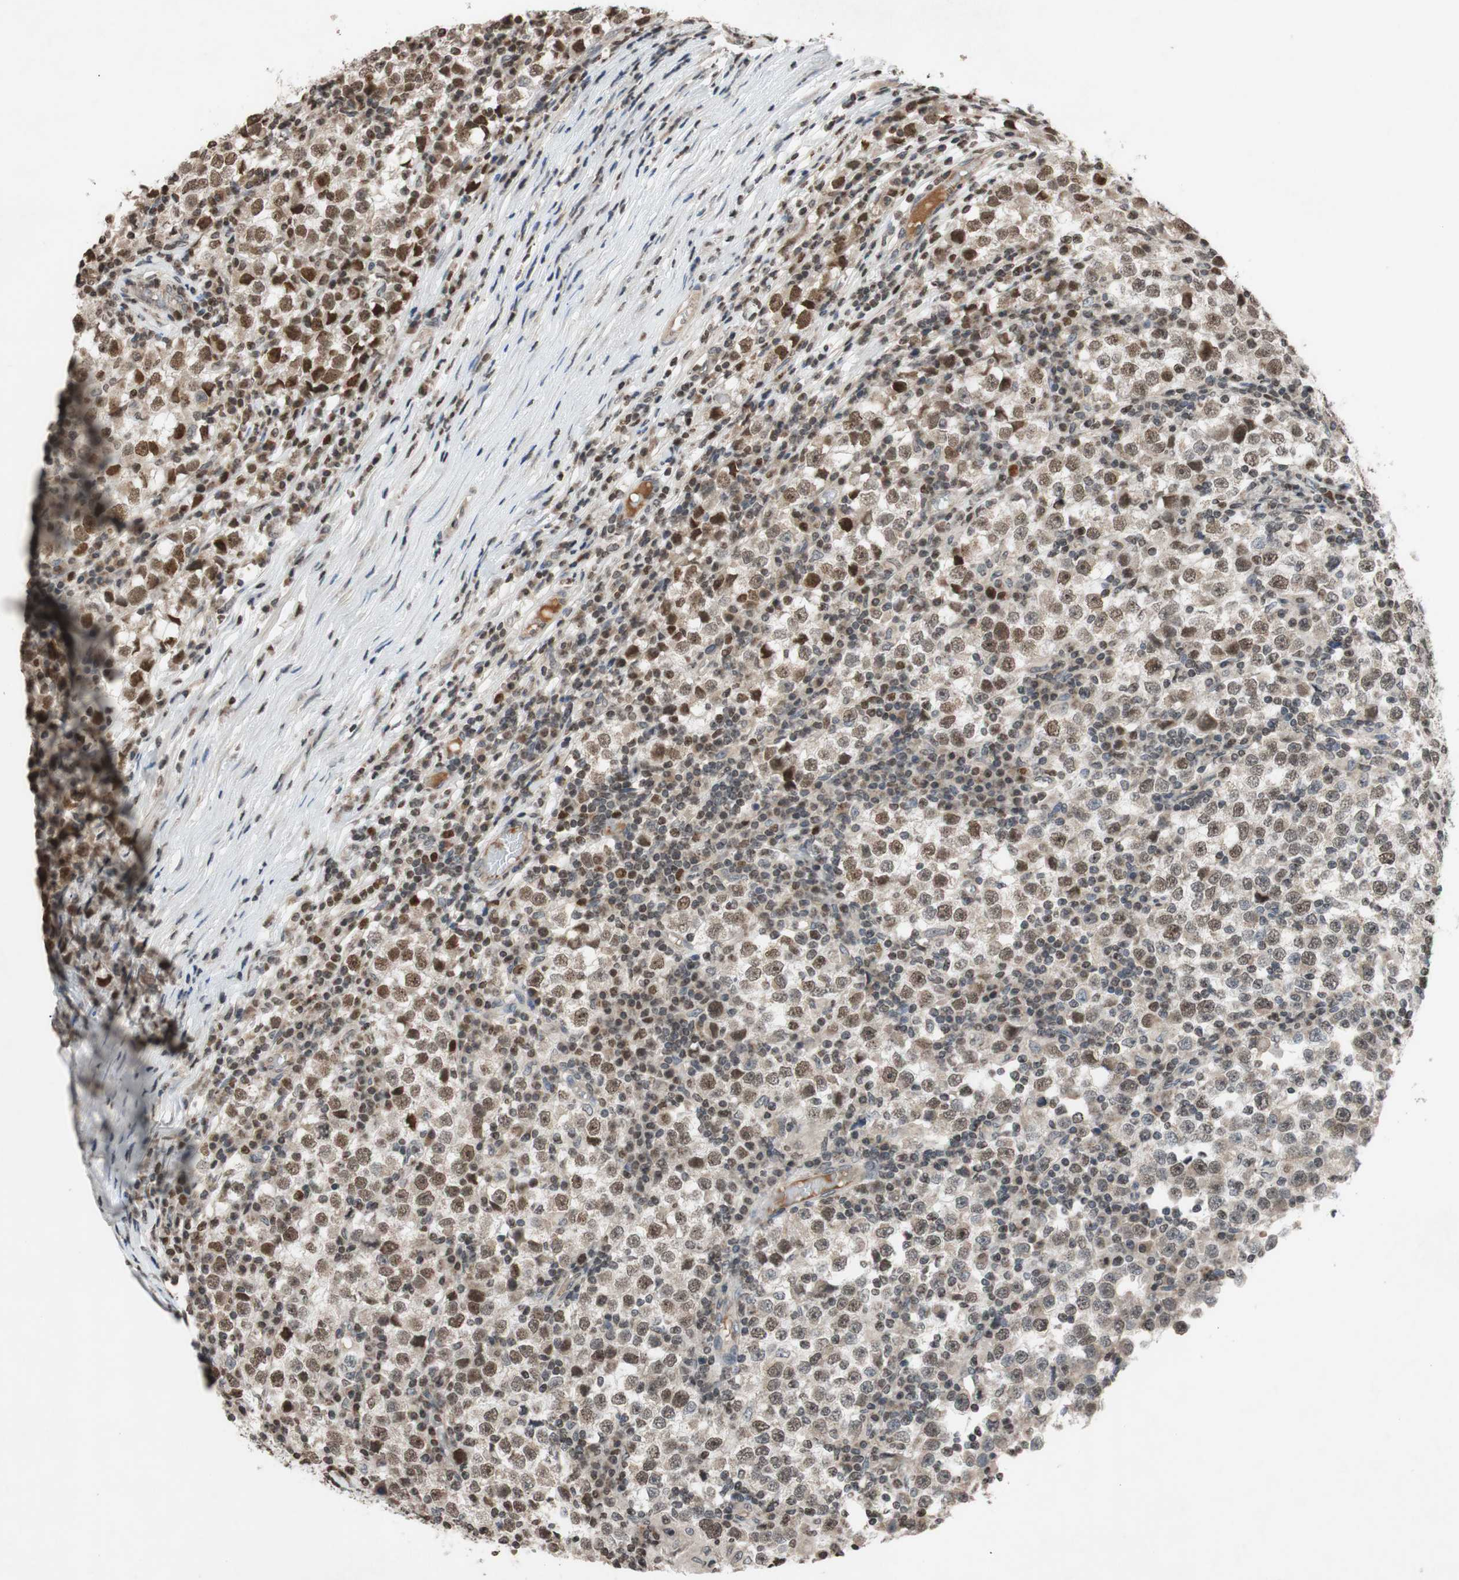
{"staining": {"intensity": "moderate", "quantity": ">75%", "location": "nuclear"}, "tissue": "testis cancer", "cell_type": "Tumor cells", "image_type": "cancer", "snomed": [{"axis": "morphology", "description": "Seminoma, NOS"}, {"axis": "topography", "description": "Testis"}], "caption": "This is a histology image of immunohistochemistry staining of testis cancer (seminoma), which shows moderate positivity in the nuclear of tumor cells.", "gene": "MCM6", "patient": {"sex": "male", "age": 65}}